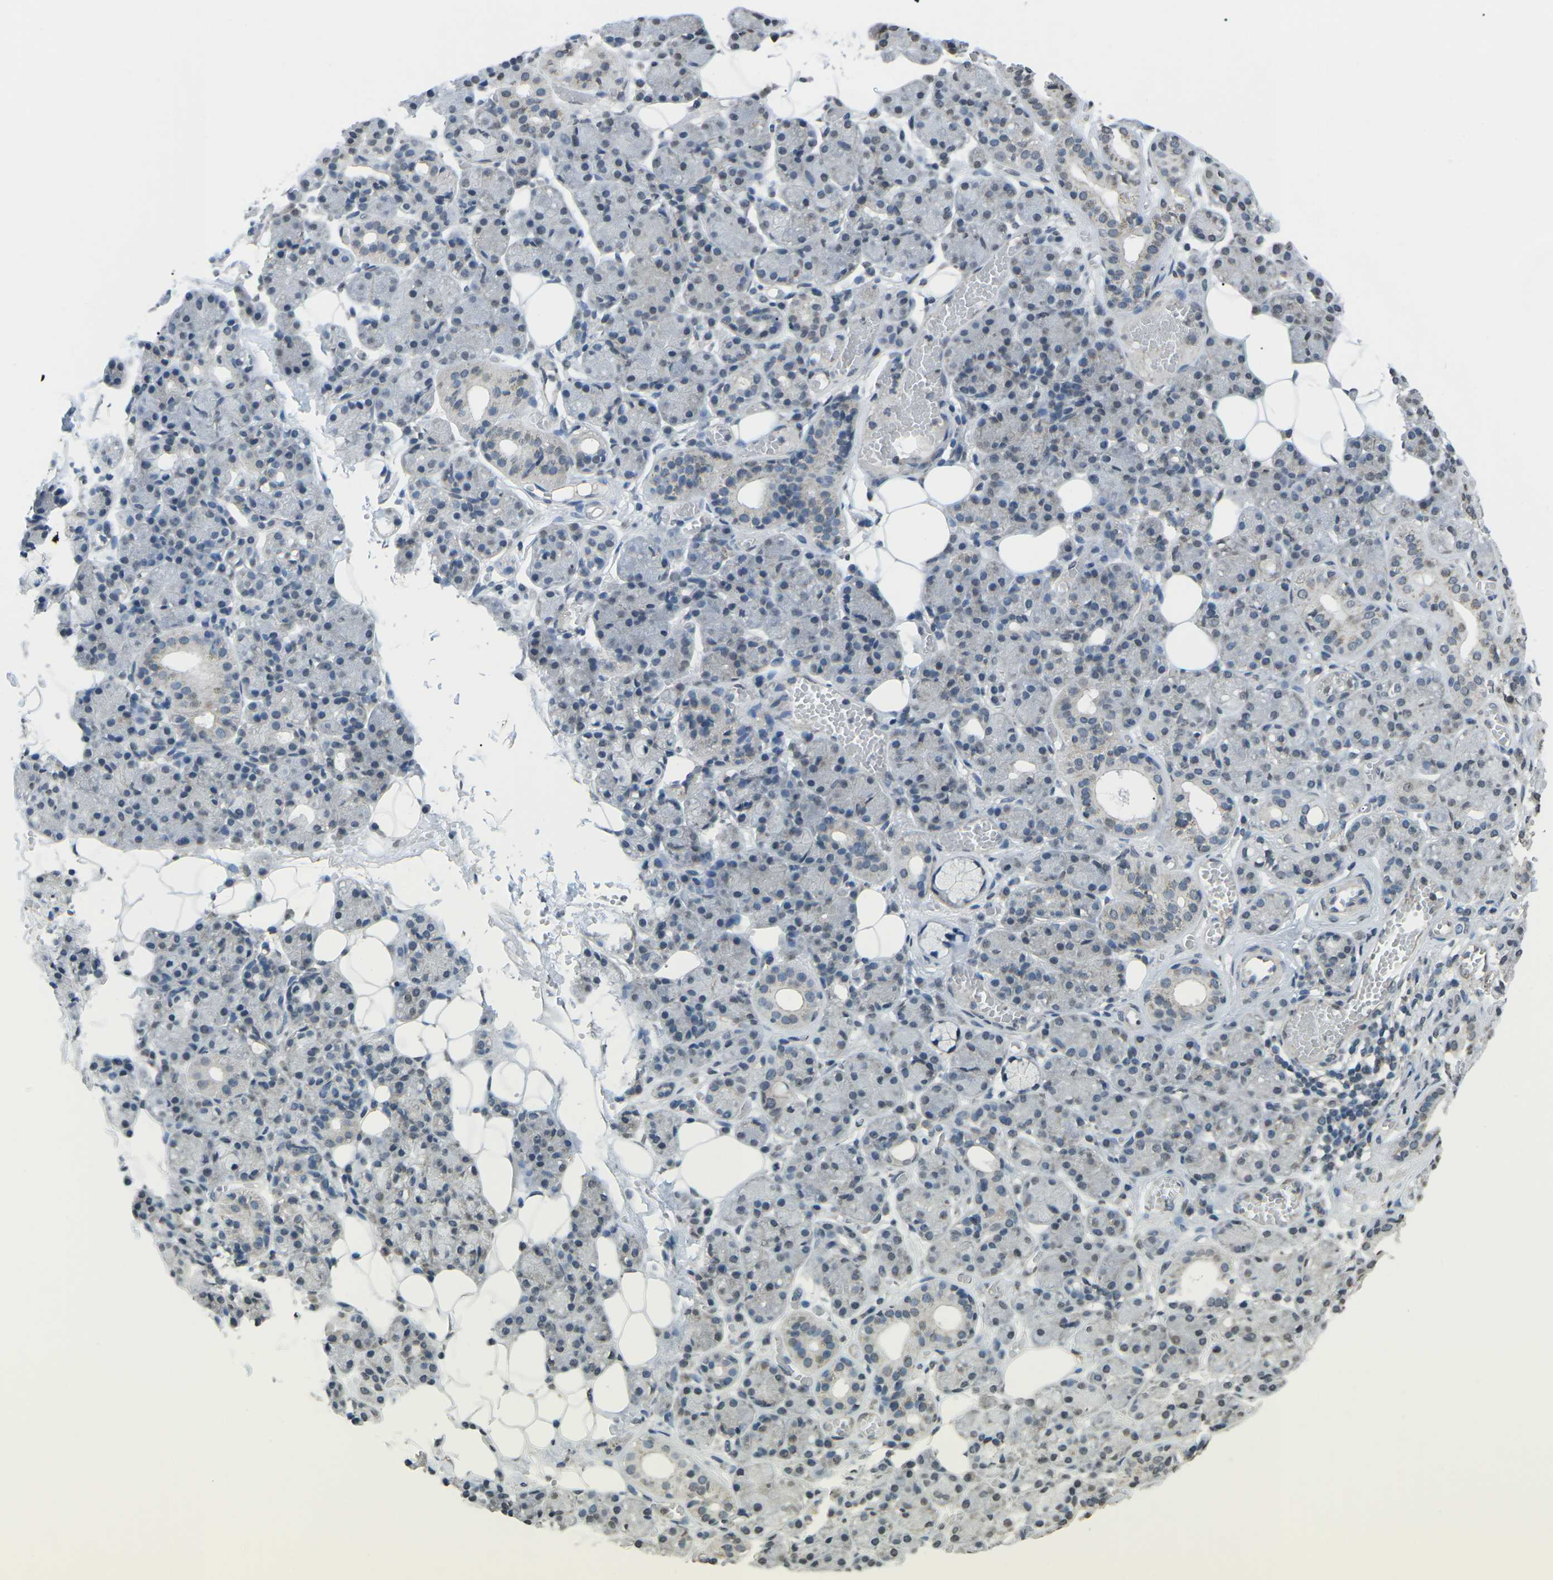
{"staining": {"intensity": "negative", "quantity": "none", "location": "none"}, "tissue": "salivary gland", "cell_type": "Glandular cells", "image_type": "normal", "snomed": [{"axis": "morphology", "description": "Normal tissue, NOS"}, {"axis": "topography", "description": "Salivary gland"}], "caption": "The IHC image has no significant positivity in glandular cells of salivary gland.", "gene": "TFR2", "patient": {"sex": "male", "age": 63}}